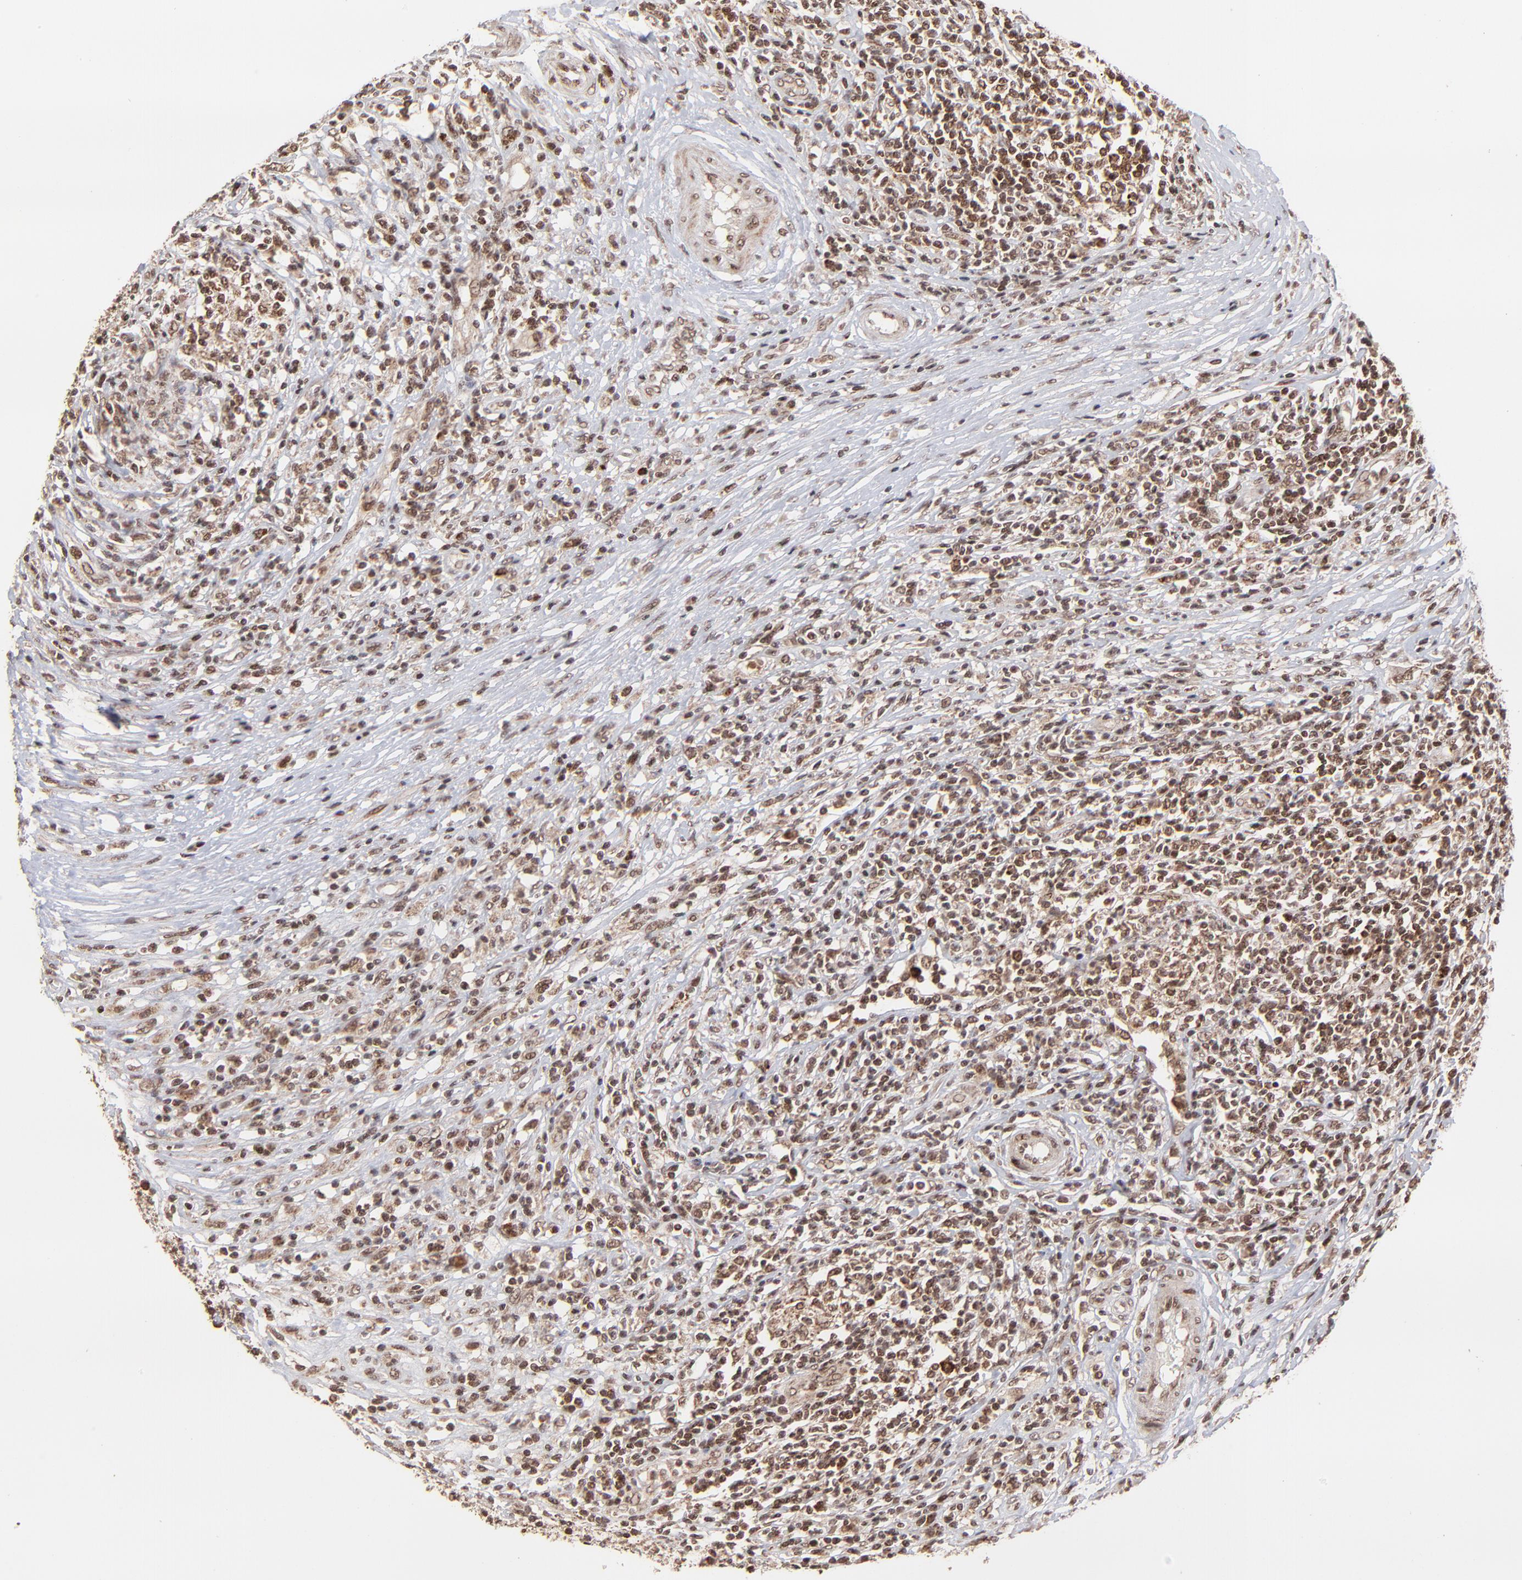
{"staining": {"intensity": "strong", "quantity": ">75%", "location": "cytoplasmic/membranous,nuclear"}, "tissue": "lymphoma", "cell_type": "Tumor cells", "image_type": "cancer", "snomed": [{"axis": "morphology", "description": "Malignant lymphoma, non-Hodgkin's type, High grade"}, {"axis": "topography", "description": "Lymph node"}], "caption": "Immunohistochemical staining of human lymphoma displays high levels of strong cytoplasmic/membranous and nuclear protein staining in about >75% of tumor cells.", "gene": "MED15", "patient": {"sex": "female", "age": 84}}